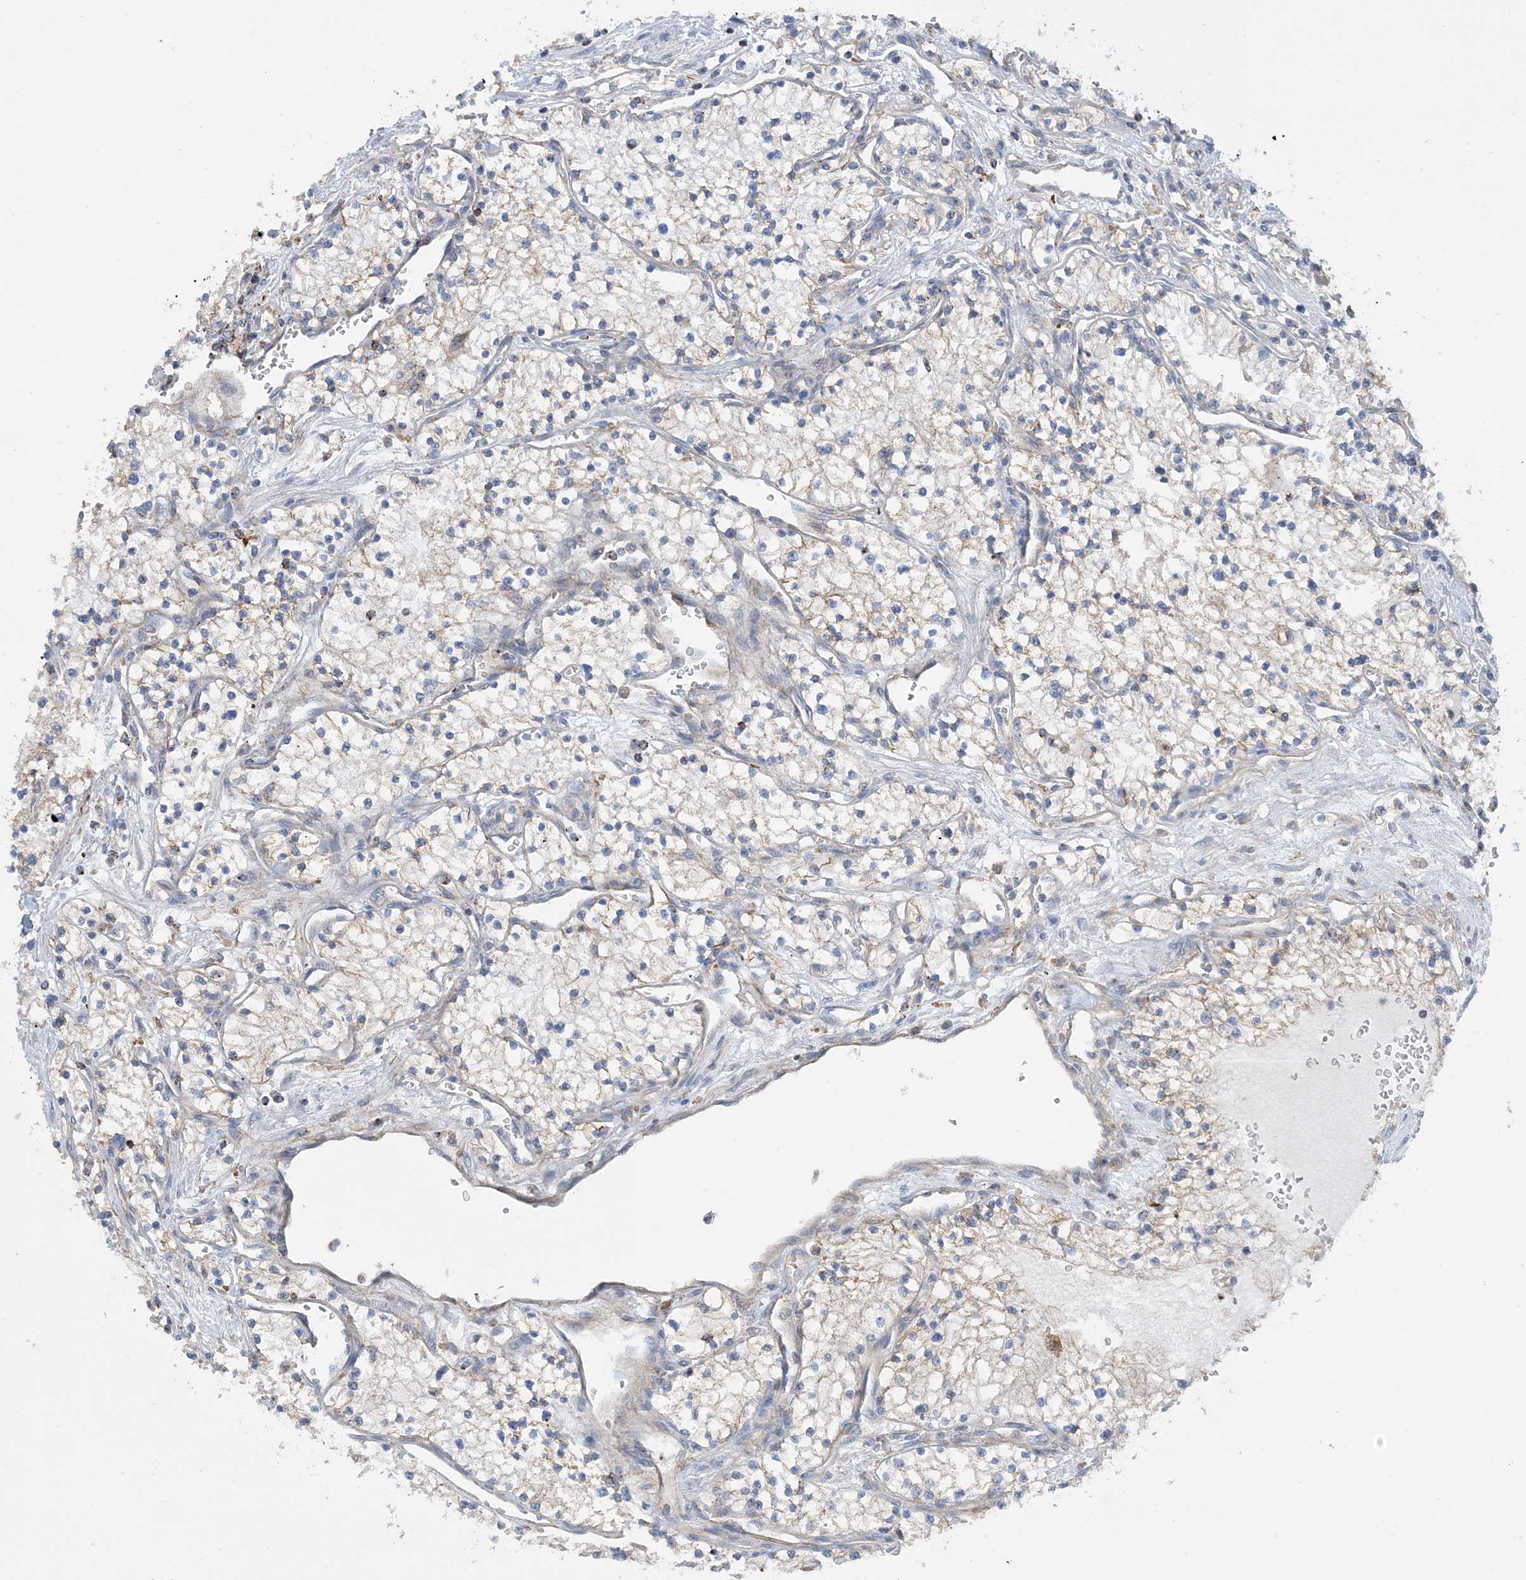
{"staining": {"intensity": "negative", "quantity": "none", "location": "none"}, "tissue": "renal cancer", "cell_type": "Tumor cells", "image_type": "cancer", "snomed": [{"axis": "morphology", "description": "Normal tissue, NOS"}, {"axis": "morphology", "description": "Adenocarcinoma, NOS"}, {"axis": "topography", "description": "Kidney"}], "caption": "A photomicrograph of human adenocarcinoma (renal) is negative for staining in tumor cells.", "gene": "CALHM5", "patient": {"sex": "male", "age": 68}}